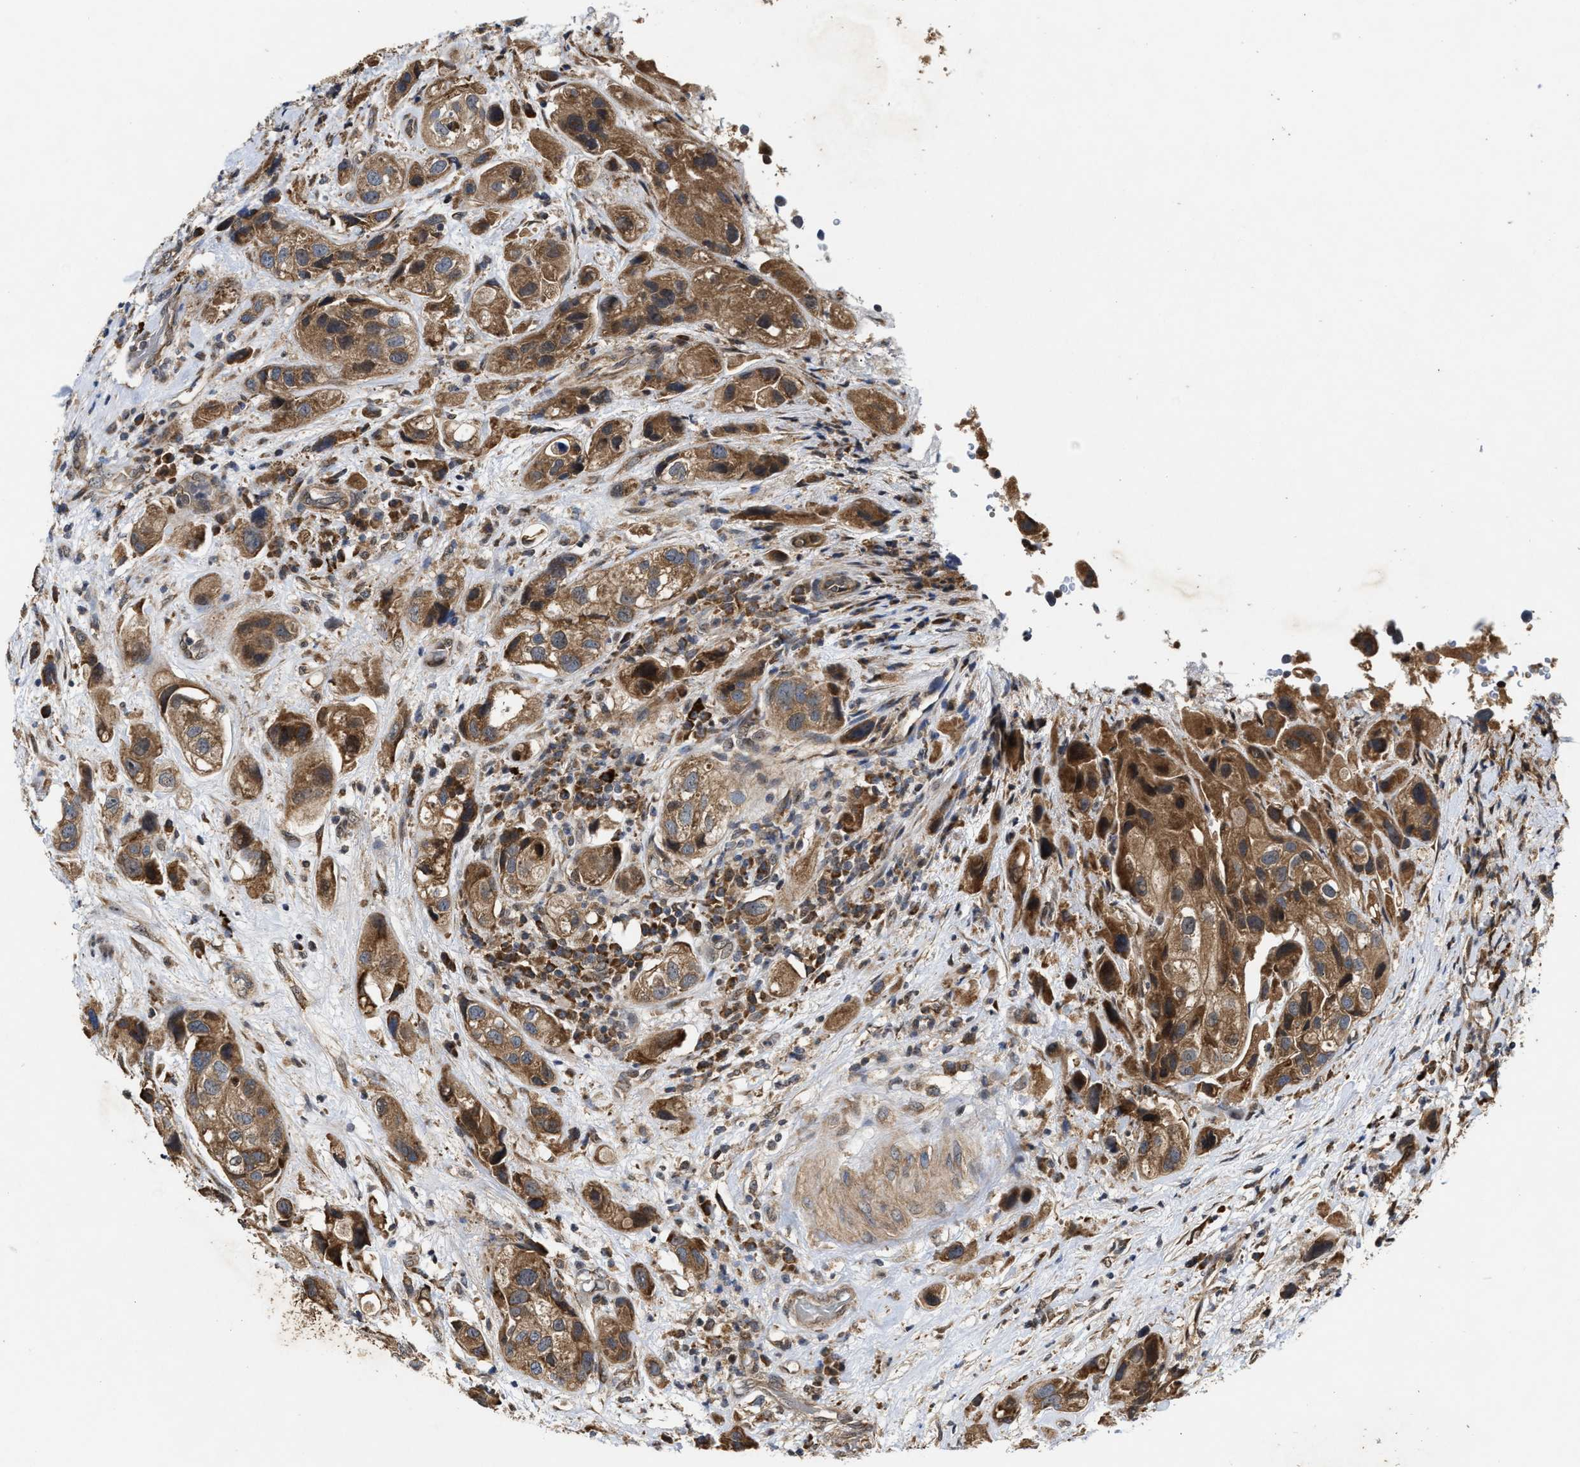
{"staining": {"intensity": "moderate", "quantity": ">75%", "location": "cytoplasmic/membranous"}, "tissue": "urothelial cancer", "cell_type": "Tumor cells", "image_type": "cancer", "snomed": [{"axis": "morphology", "description": "Urothelial carcinoma, High grade"}, {"axis": "topography", "description": "Urinary bladder"}], "caption": "The micrograph exhibits a brown stain indicating the presence of a protein in the cytoplasmic/membranous of tumor cells in urothelial cancer.", "gene": "CFLAR", "patient": {"sex": "female", "age": 64}}